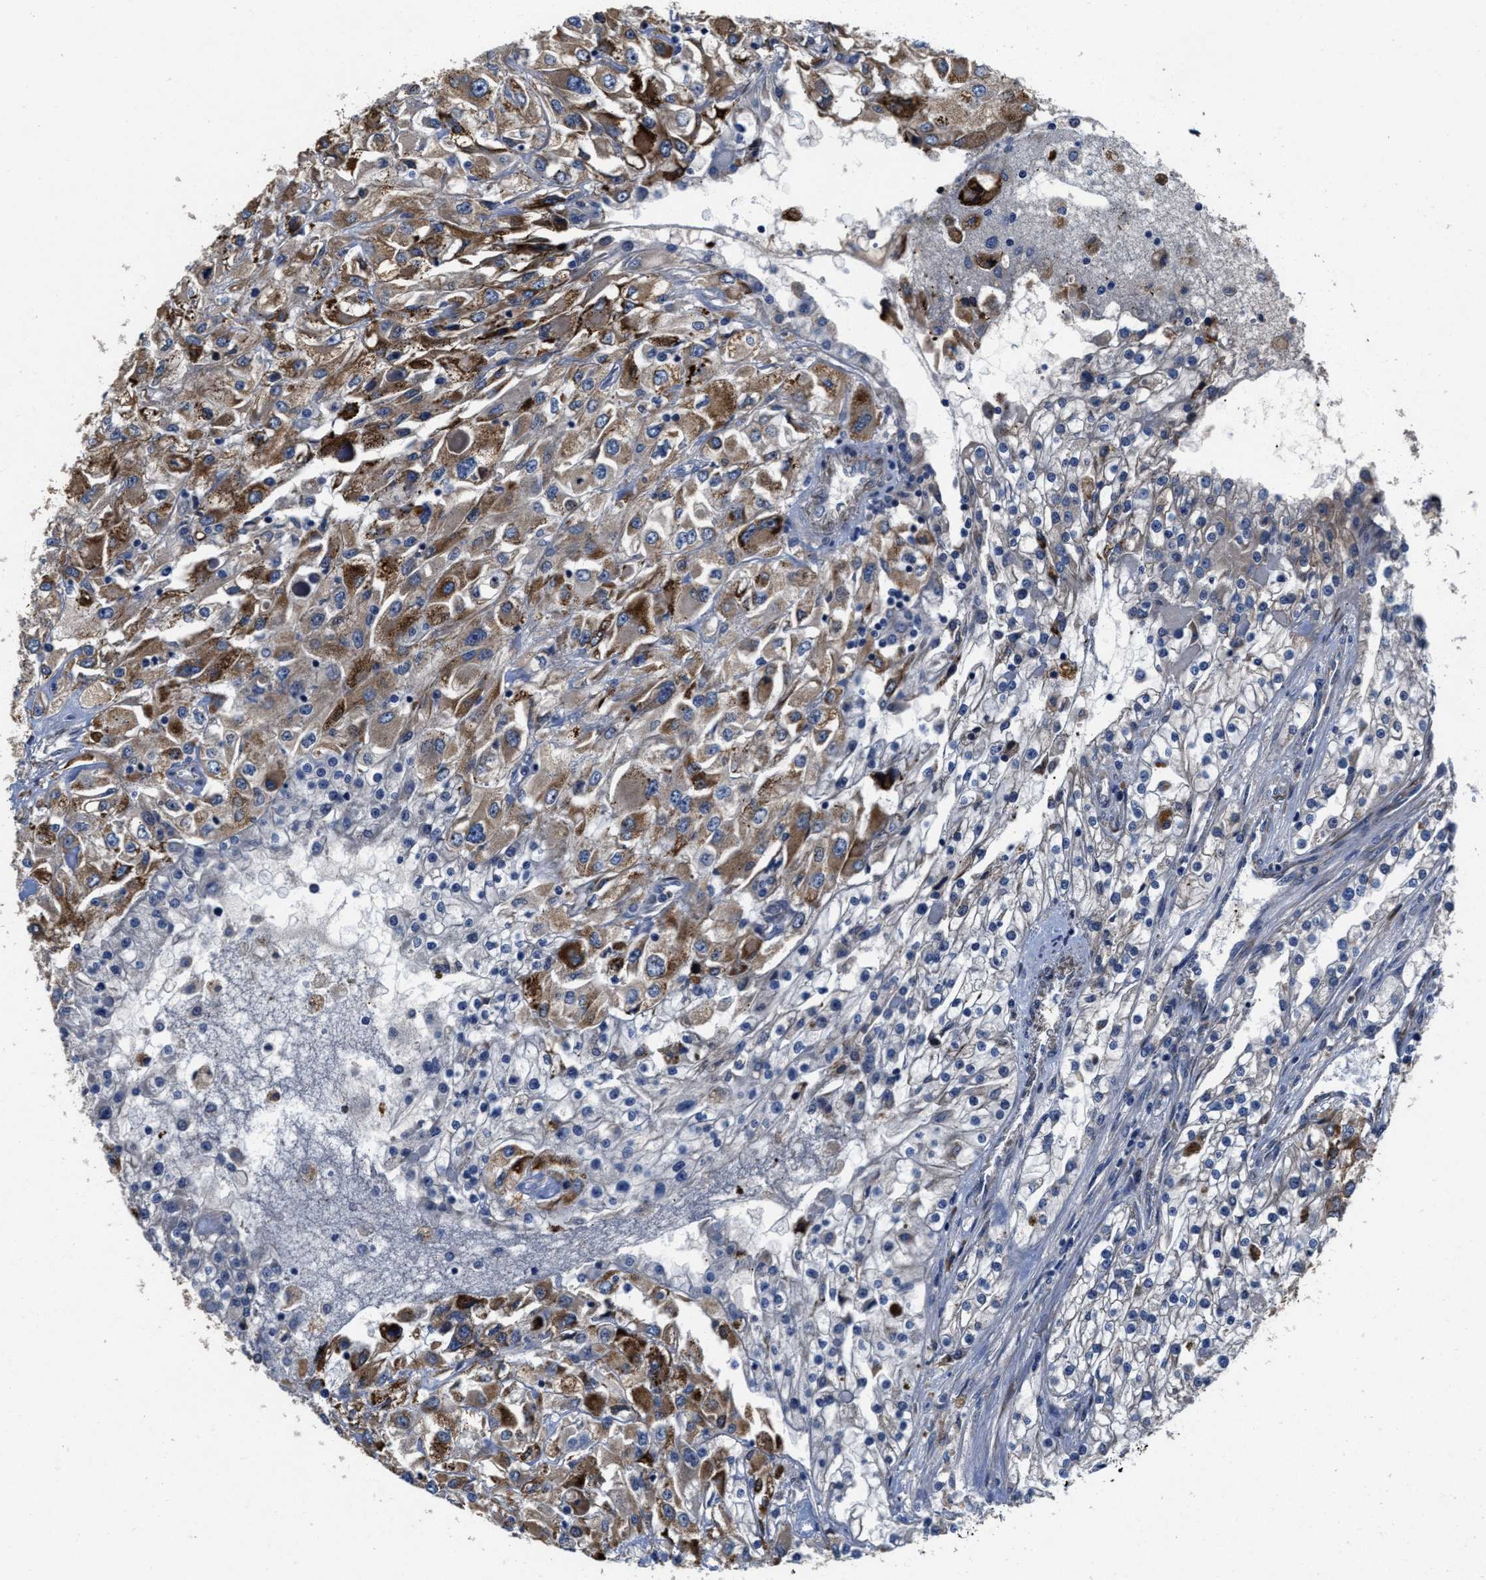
{"staining": {"intensity": "moderate", "quantity": ">75%", "location": "cytoplasmic/membranous"}, "tissue": "renal cancer", "cell_type": "Tumor cells", "image_type": "cancer", "snomed": [{"axis": "morphology", "description": "Adenocarcinoma, NOS"}, {"axis": "topography", "description": "Kidney"}], "caption": "IHC image of human renal cancer (adenocarcinoma) stained for a protein (brown), which demonstrates medium levels of moderate cytoplasmic/membranous staining in about >75% of tumor cells.", "gene": "SLC12A2", "patient": {"sex": "female", "age": 52}}